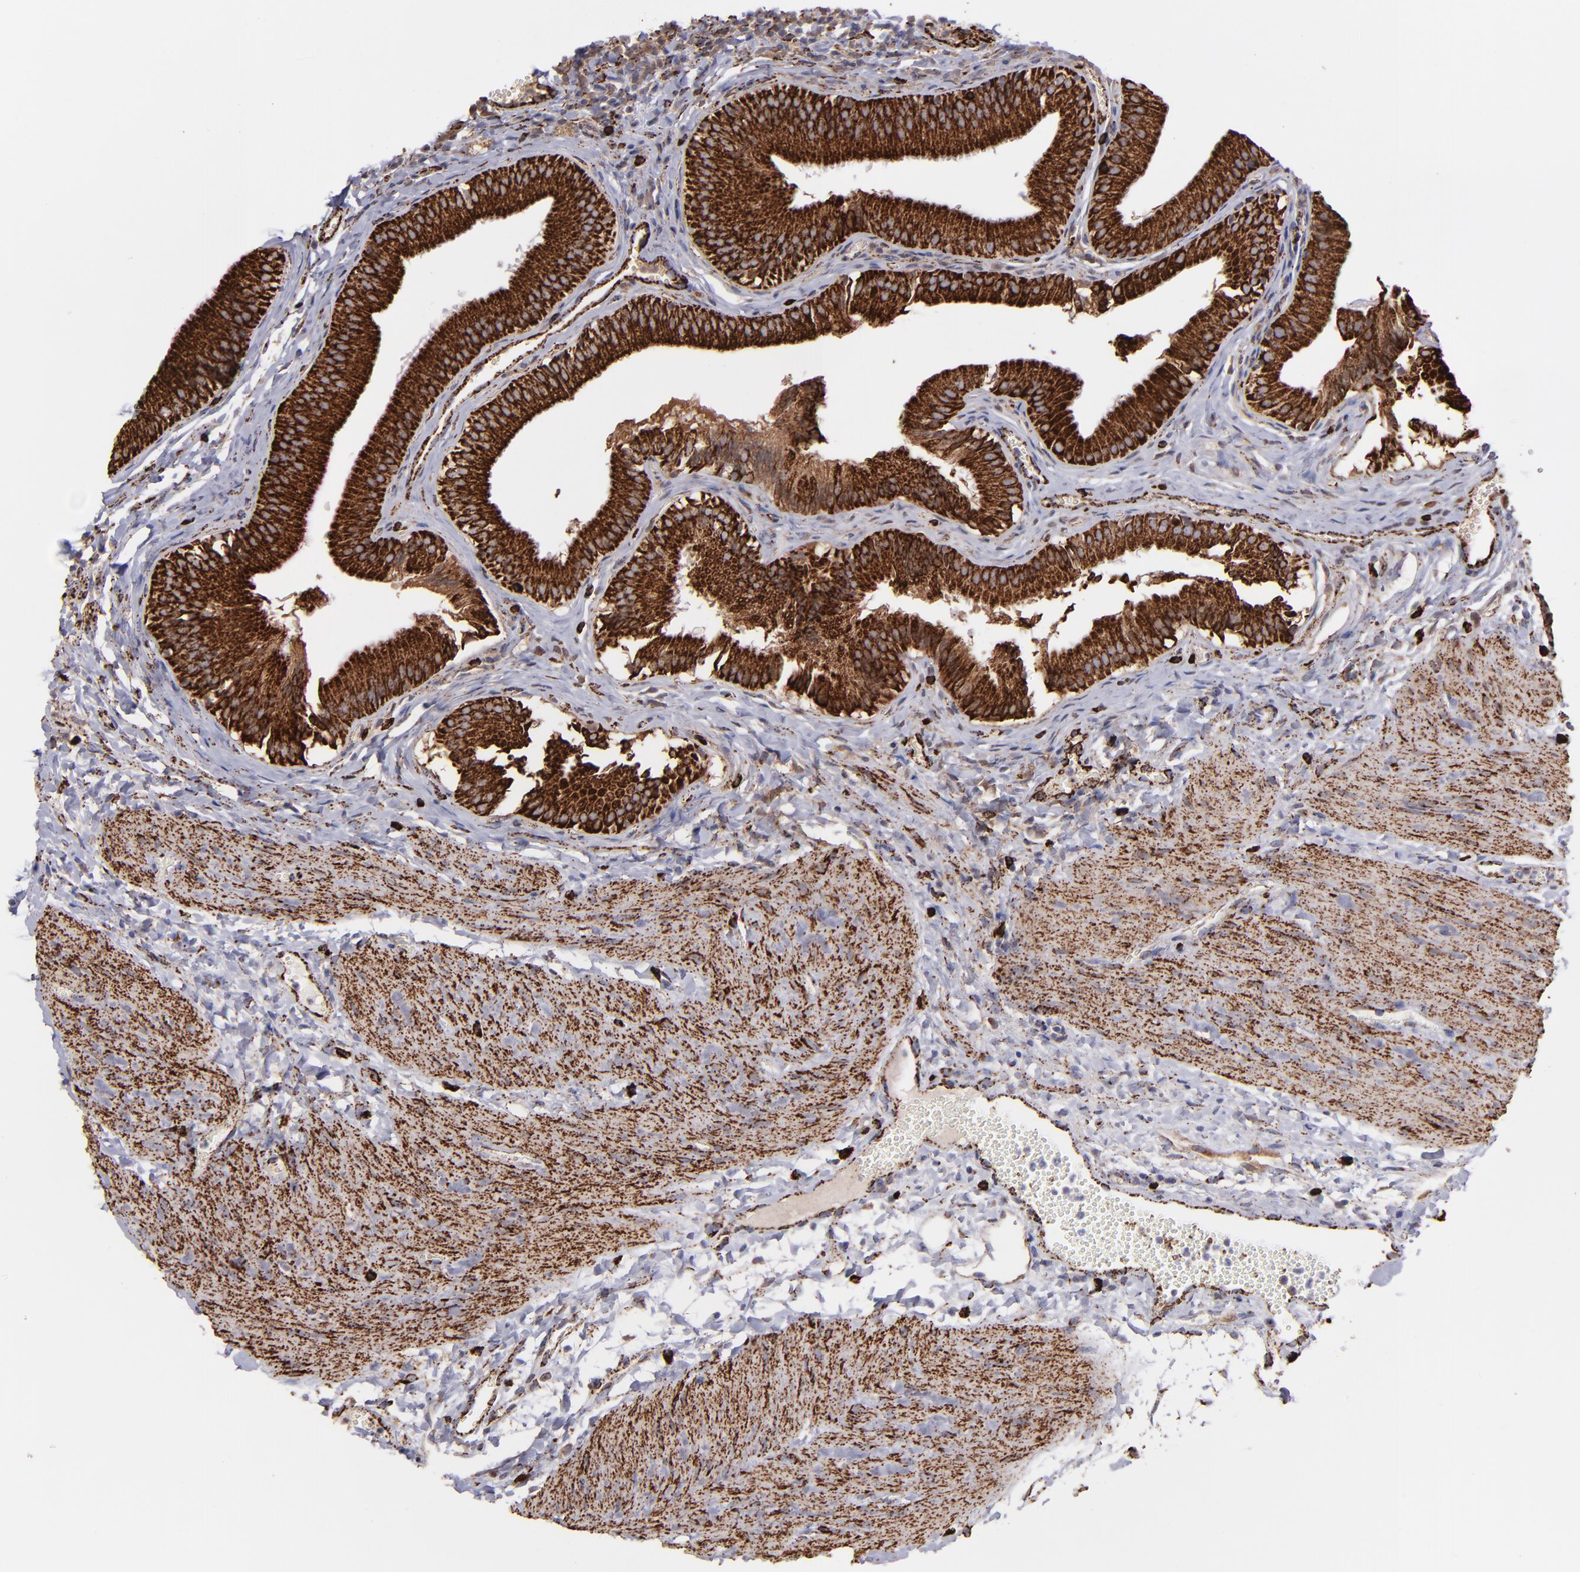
{"staining": {"intensity": "strong", "quantity": ">75%", "location": "cytoplasmic/membranous"}, "tissue": "gallbladder", "cell_type": "Glandular cells", "image_type": "normal", "snomed": [{"axis": "morphology", "description": "Normal tissue, NOS"}, {"axis": "topography", "description": "Gallbladder"}], "caption": "Immunohistochemistry (DAB) staining of normal gallbladder shows strong cytoplasmic/membranous protein positivity in about >75% of glandular cells. (DAB IHC, brown staining for protein, blue staining for nuclei).", "gene": "MAOB", "patient": {"sex": "female", "age": 24}}